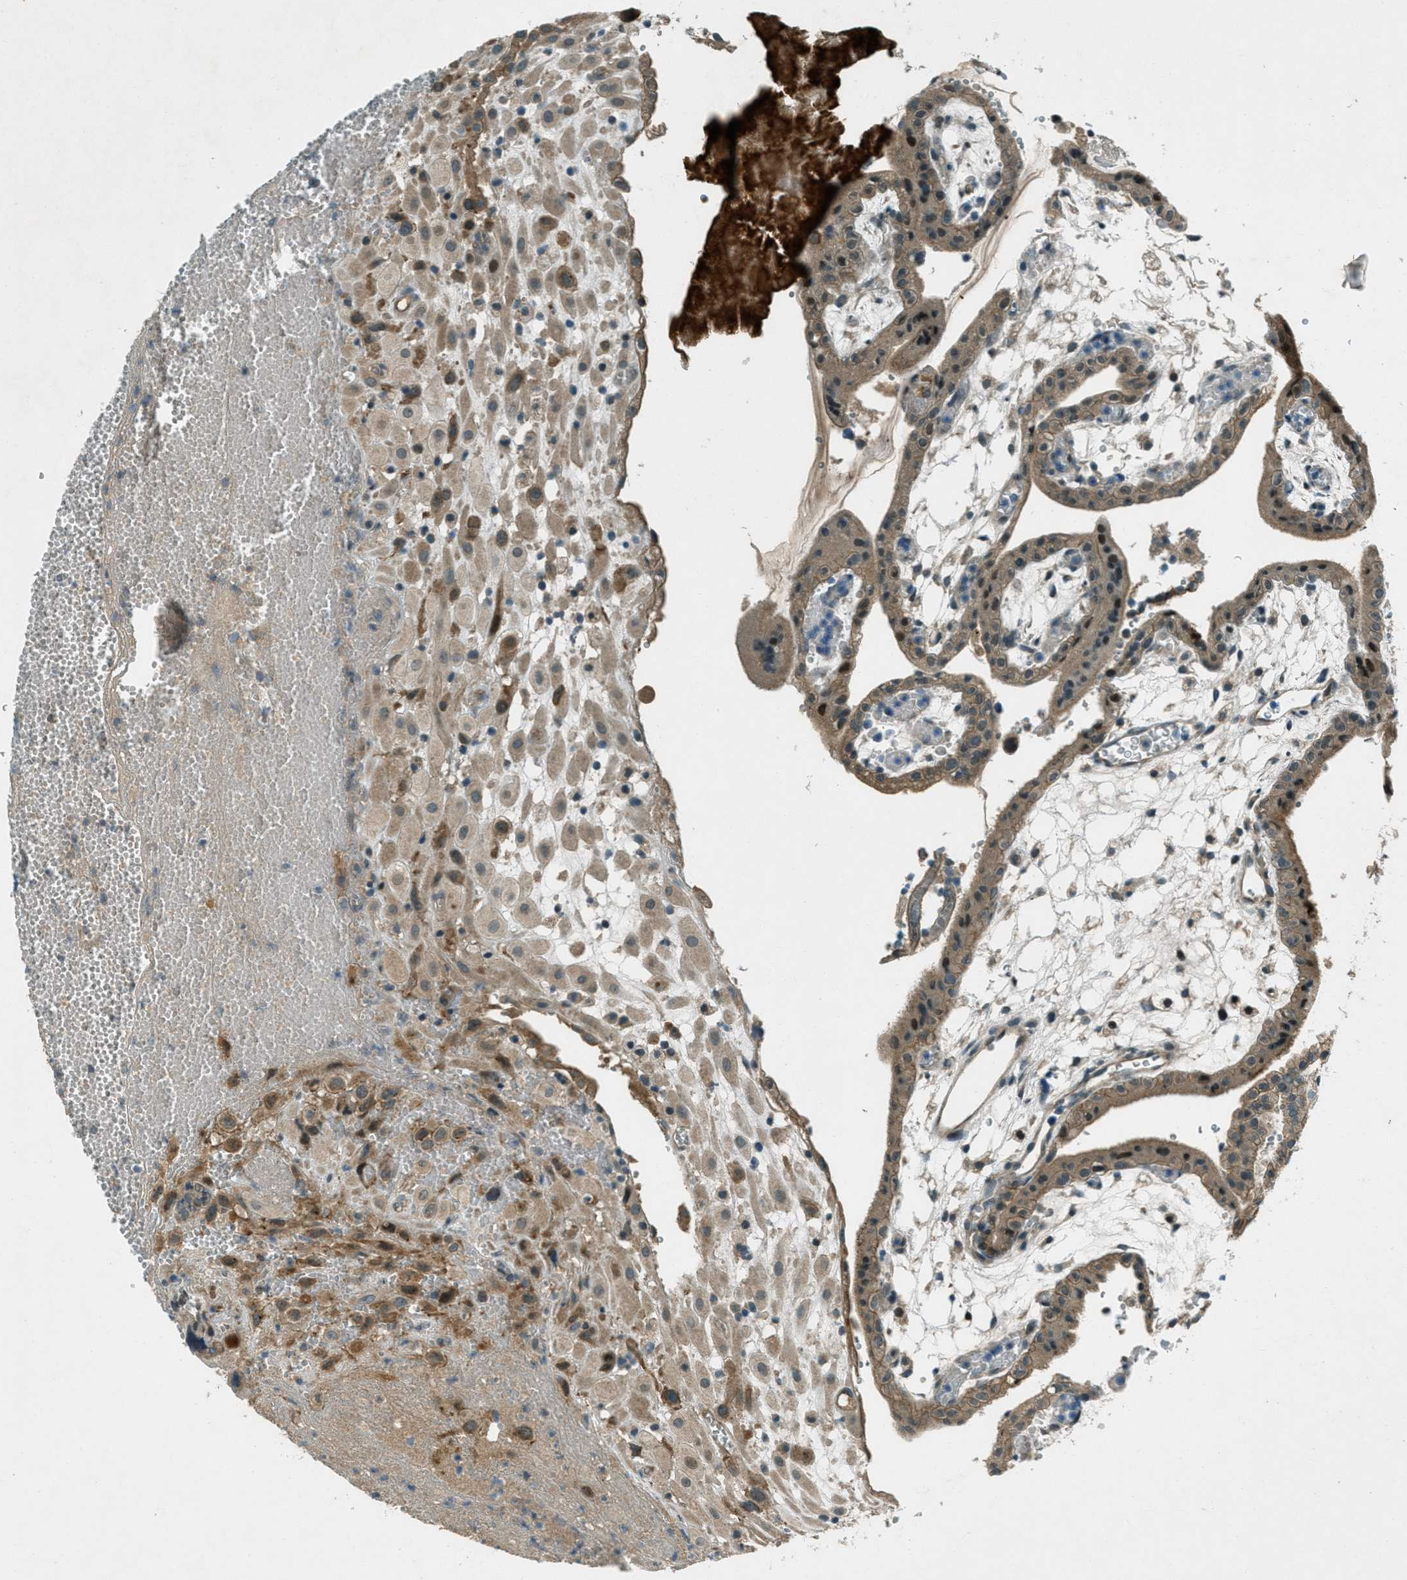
{"staining": {"intensity": "moderate", "quantity": ">75%", "location": "cytoplasmic/membranous"}, "tissue": "placenta", "cell_type": "Decidual cells", "image_type": "normal", "snomed": [{"axis": "morphology", "description": "Normal tissue, NOS"}, {"axis": "topography", "description": "Placenta"}], "caption": "An image of placenta stained for a protein displays moderate cytoplasmic/membranous brown staining in decidual cells. (DAB (3,3'-diaminobenzidine) IHC, brown staining for protein, blue staining for nuclei).", "gene": "STK11", "patient": {"sex": "female", "age": 18}}